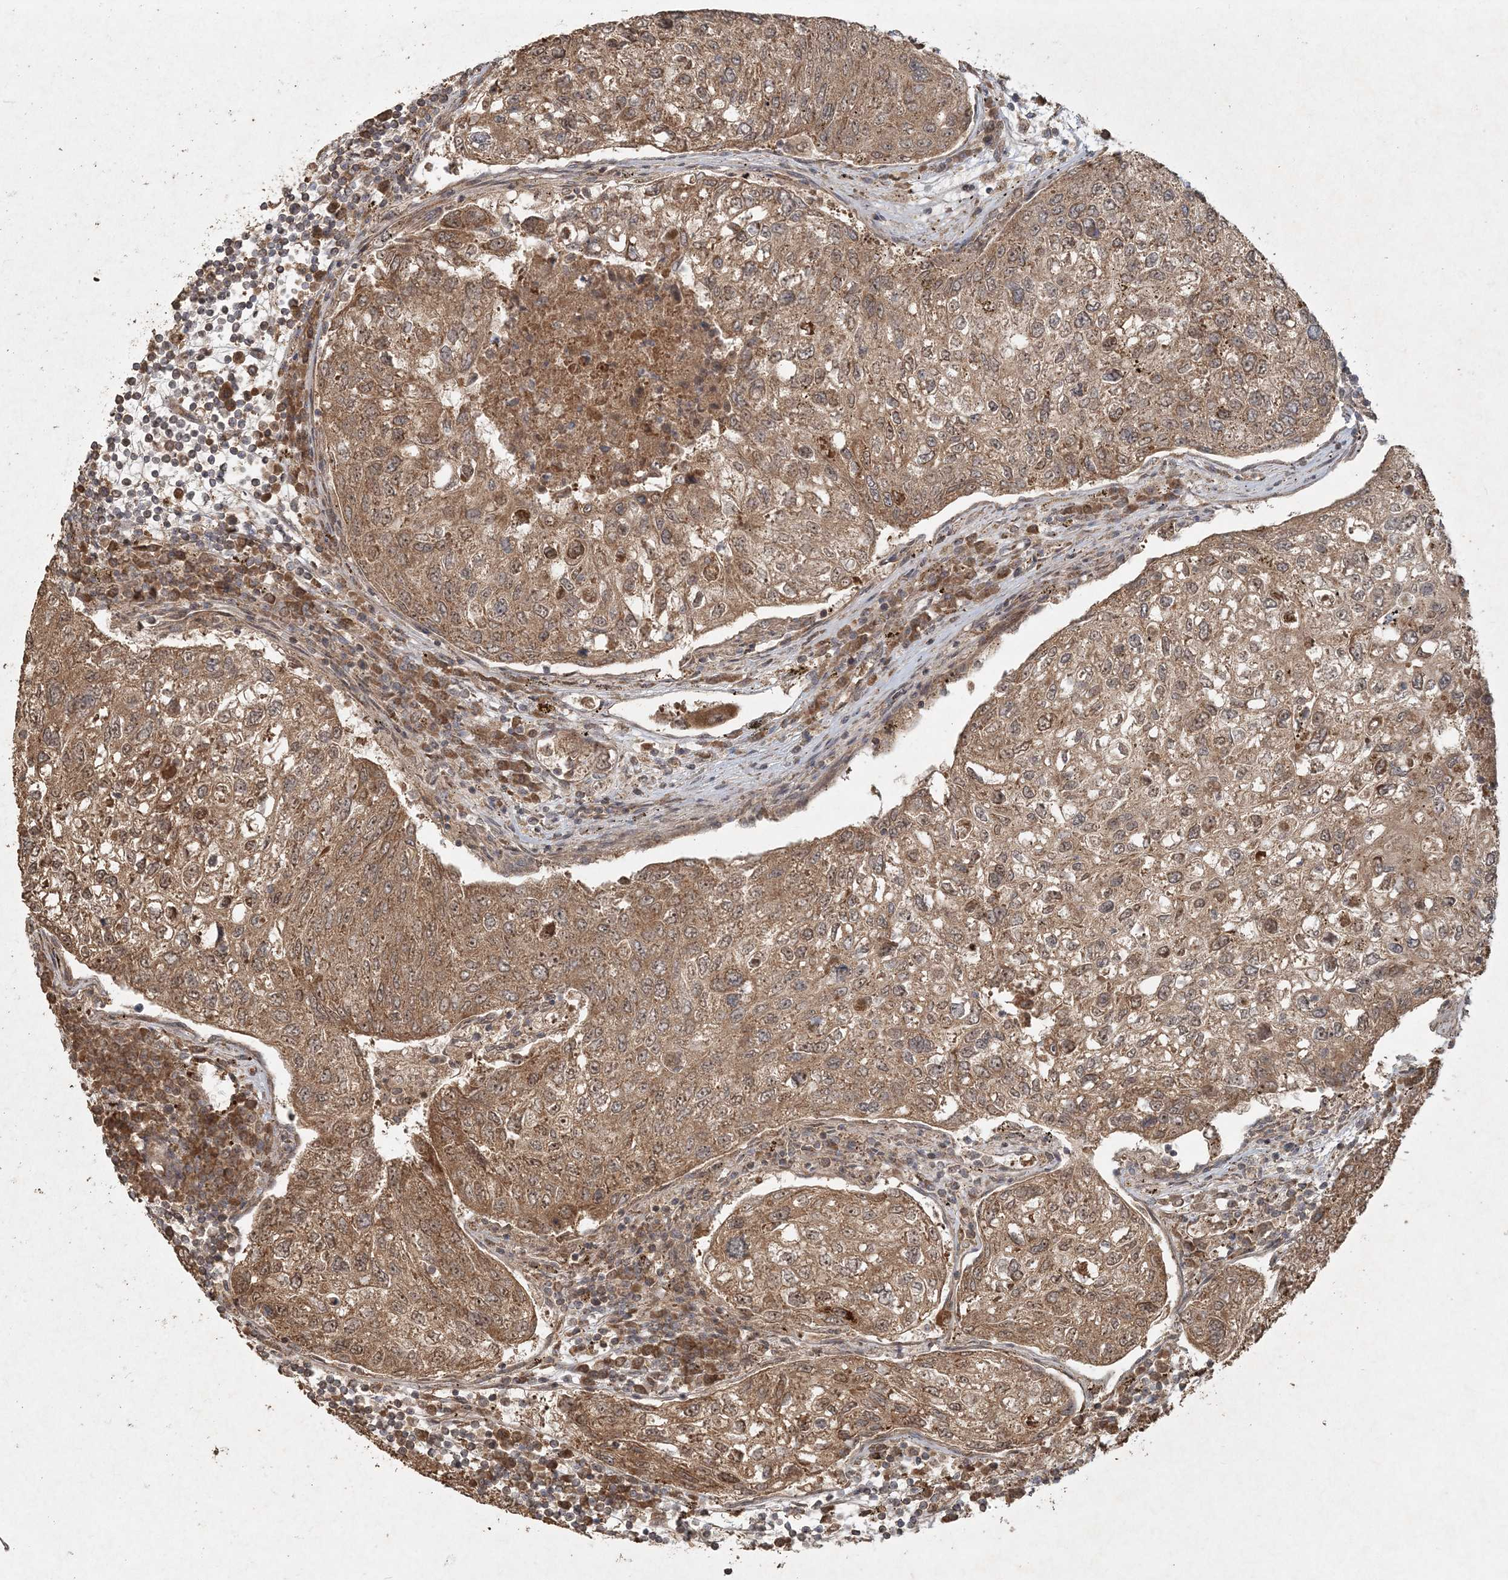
{"staining": {"intensity": "moderate", "quantity": ">75%", "location": "cytoplasmic/membranous"}, "tissue": "urothelial cancer", "cell_type": "Tumor cells", "image_type": "cancer", "snomed": [{"axis": "morphology", "description": "Urothelial carcinoma, High grade"}, {"axis": "topography", "description": "Lymph node"}, {"axis": "topography", "description": "Urinary bladder"}], "caption": "Immunohistochemistry (IHC) image of human high-grade urothelial carcinoma stained for a protein (brown), which reveals medium levels of moderate cytoplasmic/membranous positivity in about >75% of tumor cells.", "gene": "ANAPC16", "patient": {"sex": "male", "age": 51}}